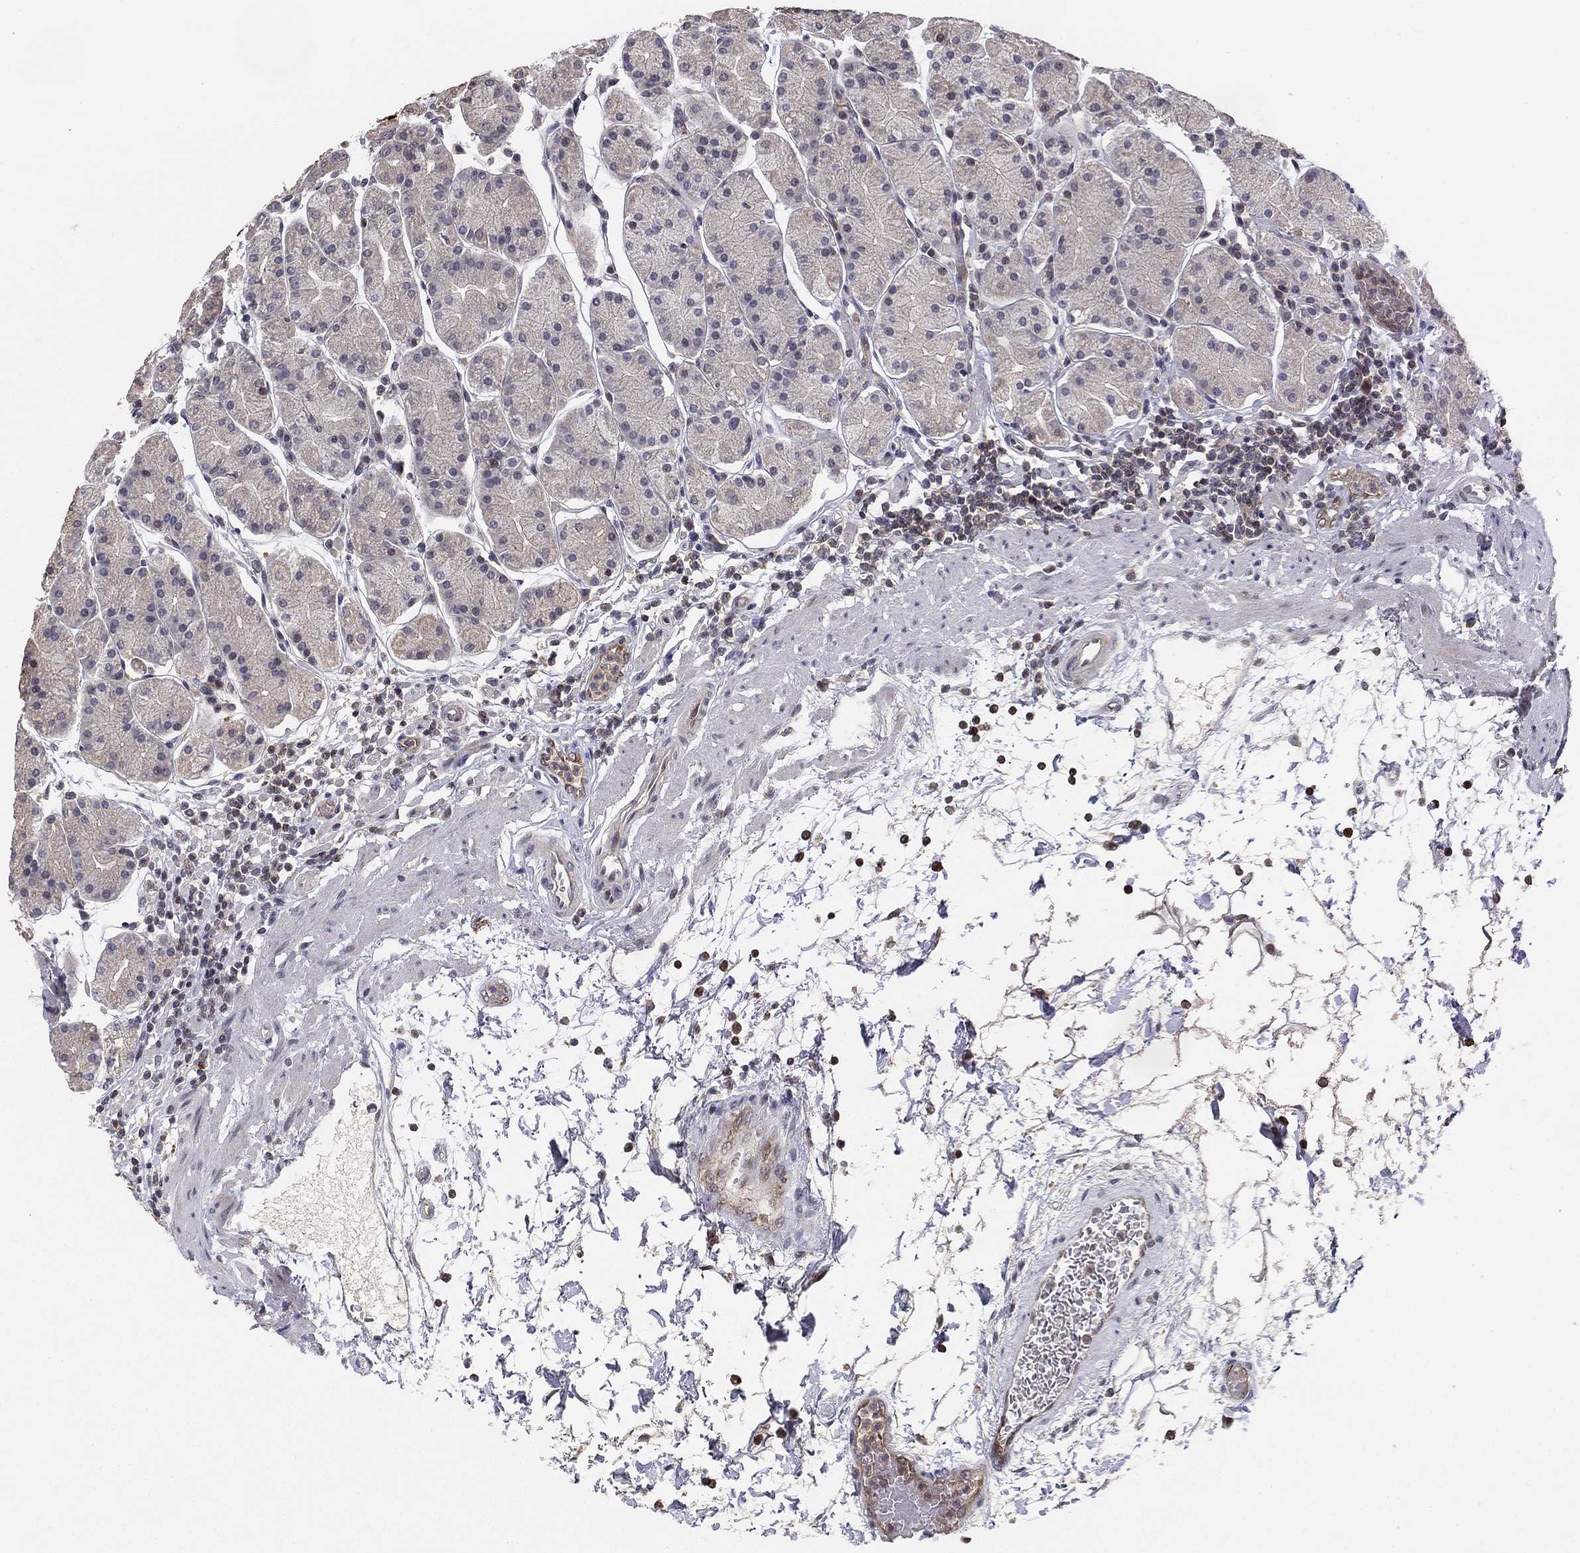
{"staining": {"intensity": "moderate", "quantity": "25%-75%", "location": "cytoplasmic/membranous"}, "tissue": "stomach", "cell_type": "Glandular cells", "image_type": "normal", "snomed": [{"axis": "morphology", "description": "Normal tissue, NOS"}, {"axis": "topography", "description": "Stomach"}], "caption": "The immunohistochemical stain shows moderate cytoplasmic/membranous expression in glandular cells of normal stomach.", "gene": "LPCAT4", "patient": {"sex": "male", "age": 54}}